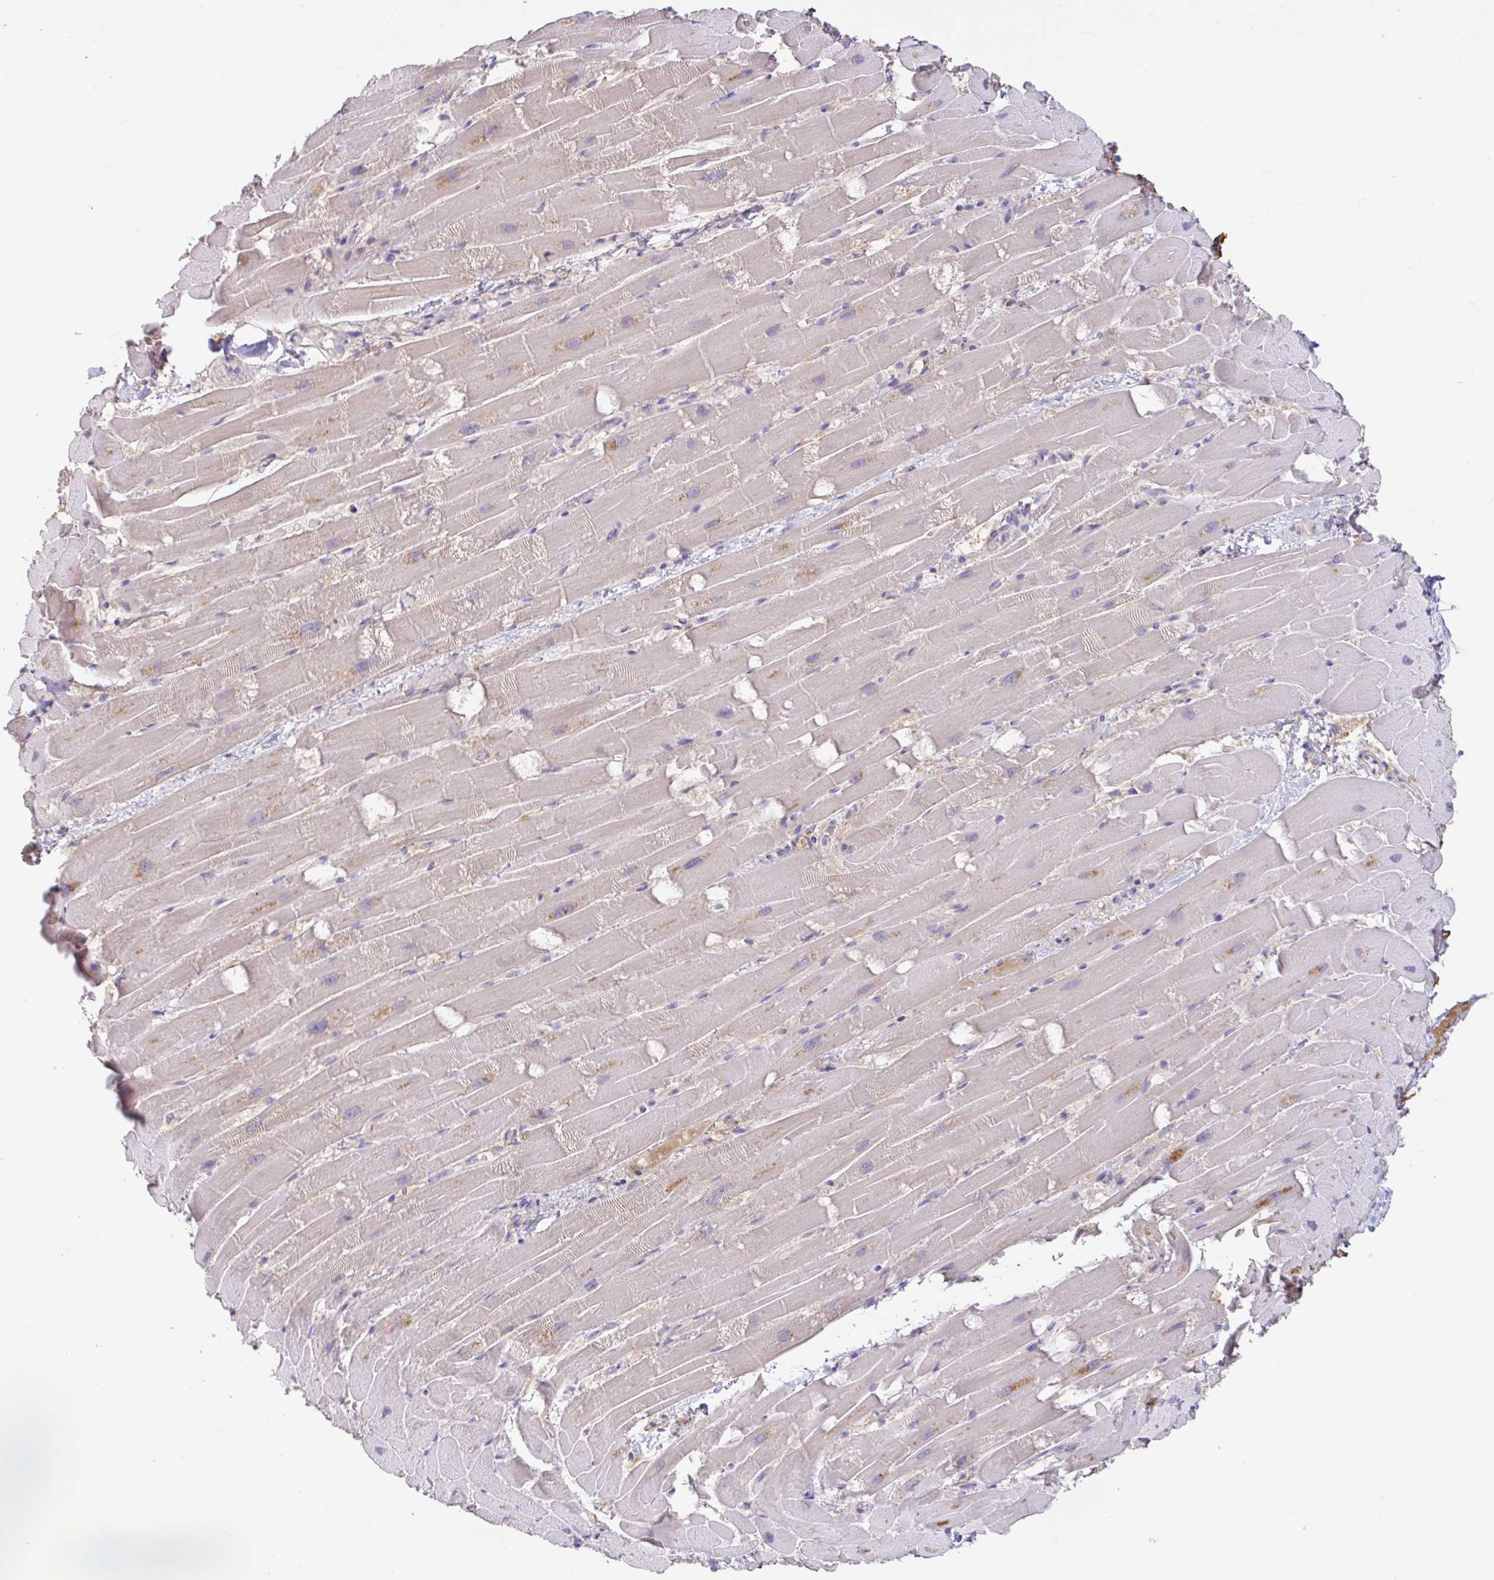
{"staining": {"intensity": "negative", "quantity": "none", "location": "none"}, "tissue": "heart muscle", "cell_type": "Cardiomyocytes", "image_type": "normal", "snomed": [{"axis": "morphology", "description": "Normal tissue, NOS"}, {"axis": "topography", "description": "Heart"}], "caption": "Micrograph shows no protein expression in cardiomyocytes of normal heart muscle.", "gene": "PYGM", "patient": {"sex": "male", "age": 37}}